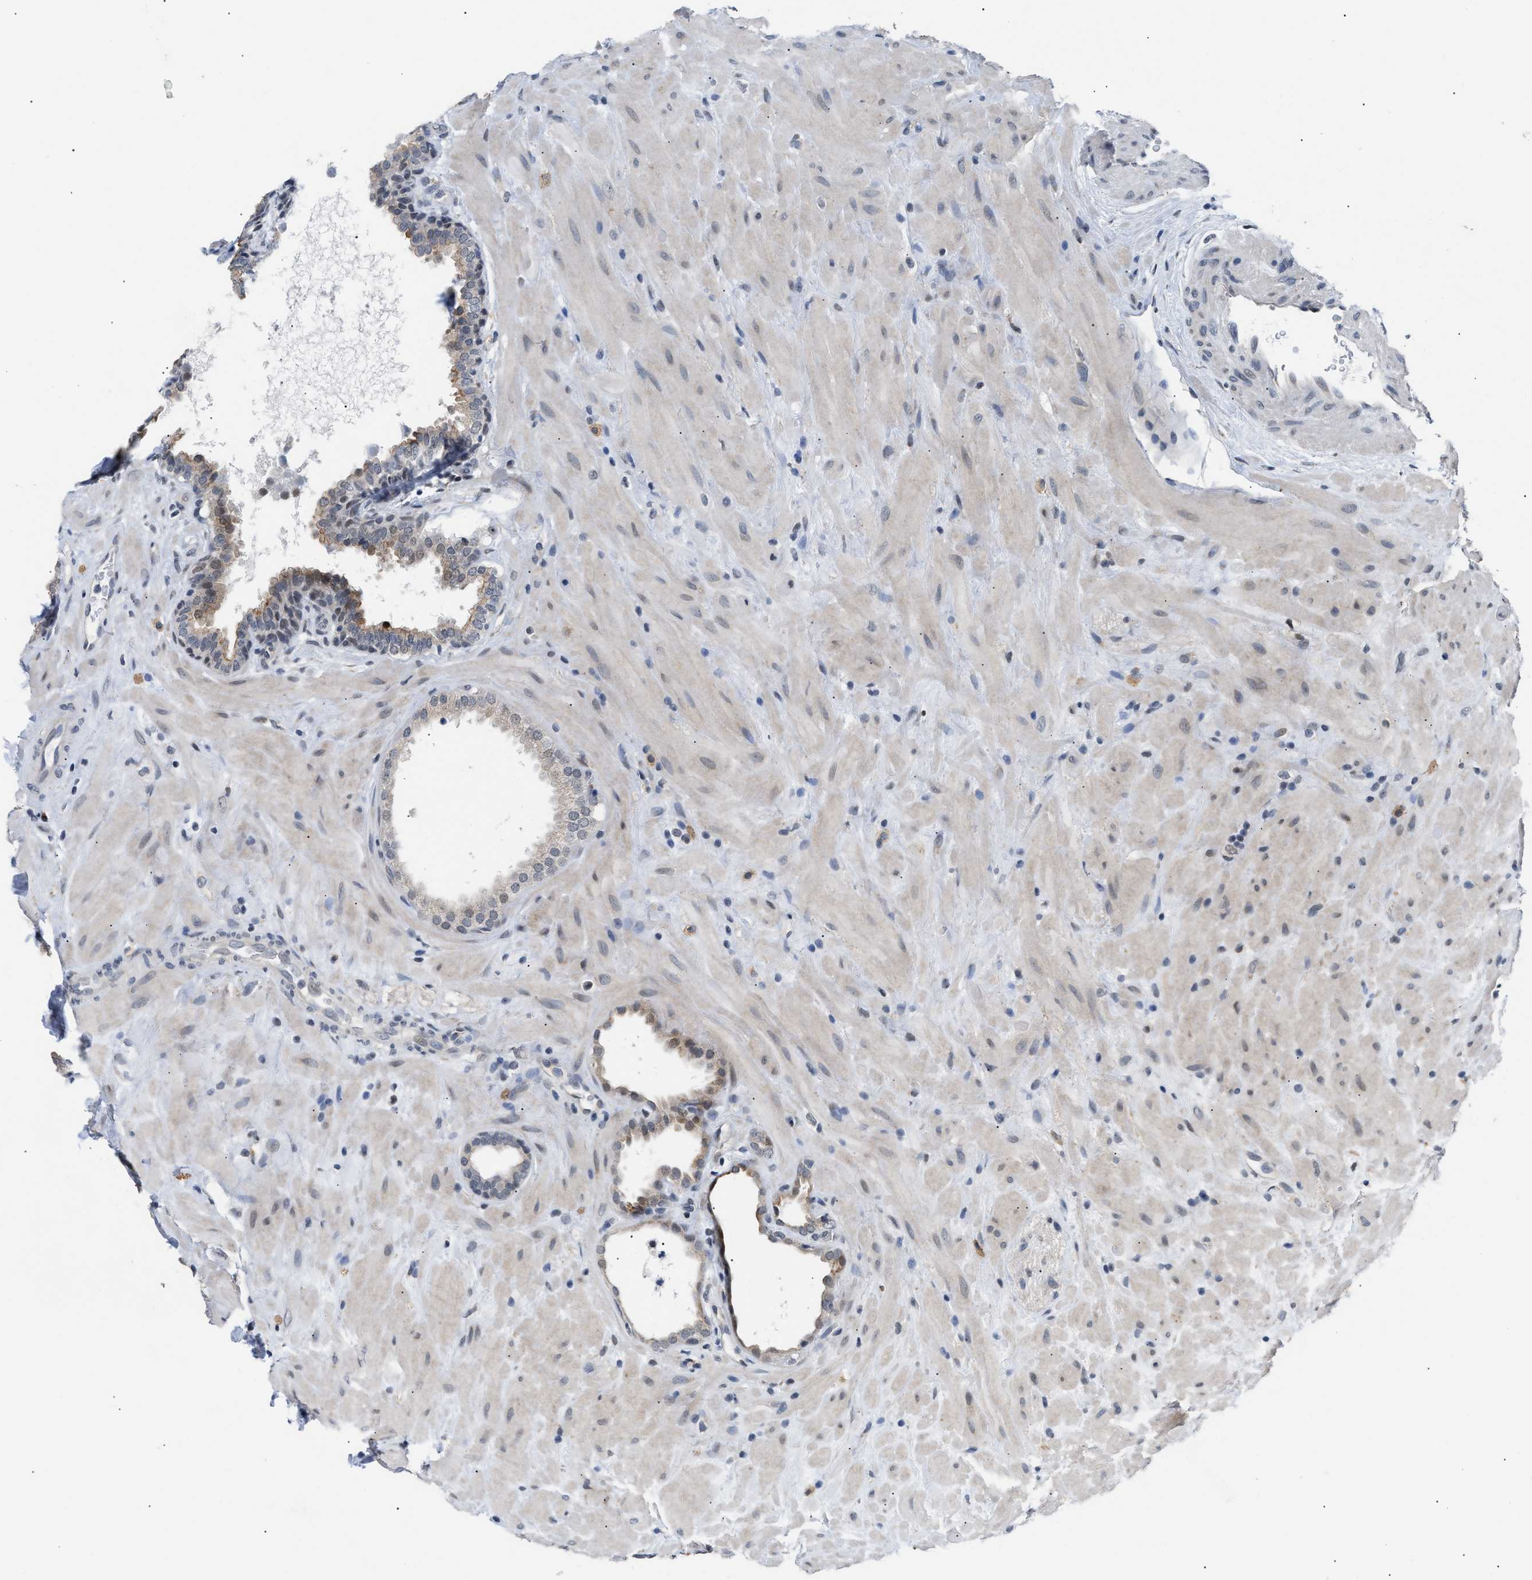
{"staining": {"intensity": "moderate", "quantity": "25%-75%", "location": "cytoplasmic/membranous"}, "tissue": "prostate", "cell_type": "Glandular cells", "image_type": "normal", "snomed": [{"axis": "morphology", "description": "Normal tissue, NOS"}, {"axis": "topography", "description": "Prostate"}], "caption": "Human prostate stained for a protein (brown) displays moderate cytoplasmic/membranous positive positivity in approximately 25%-75% of glandular cells.", "gene": "TXNRD3", "patient": {"sex": "male", "age": 51}}